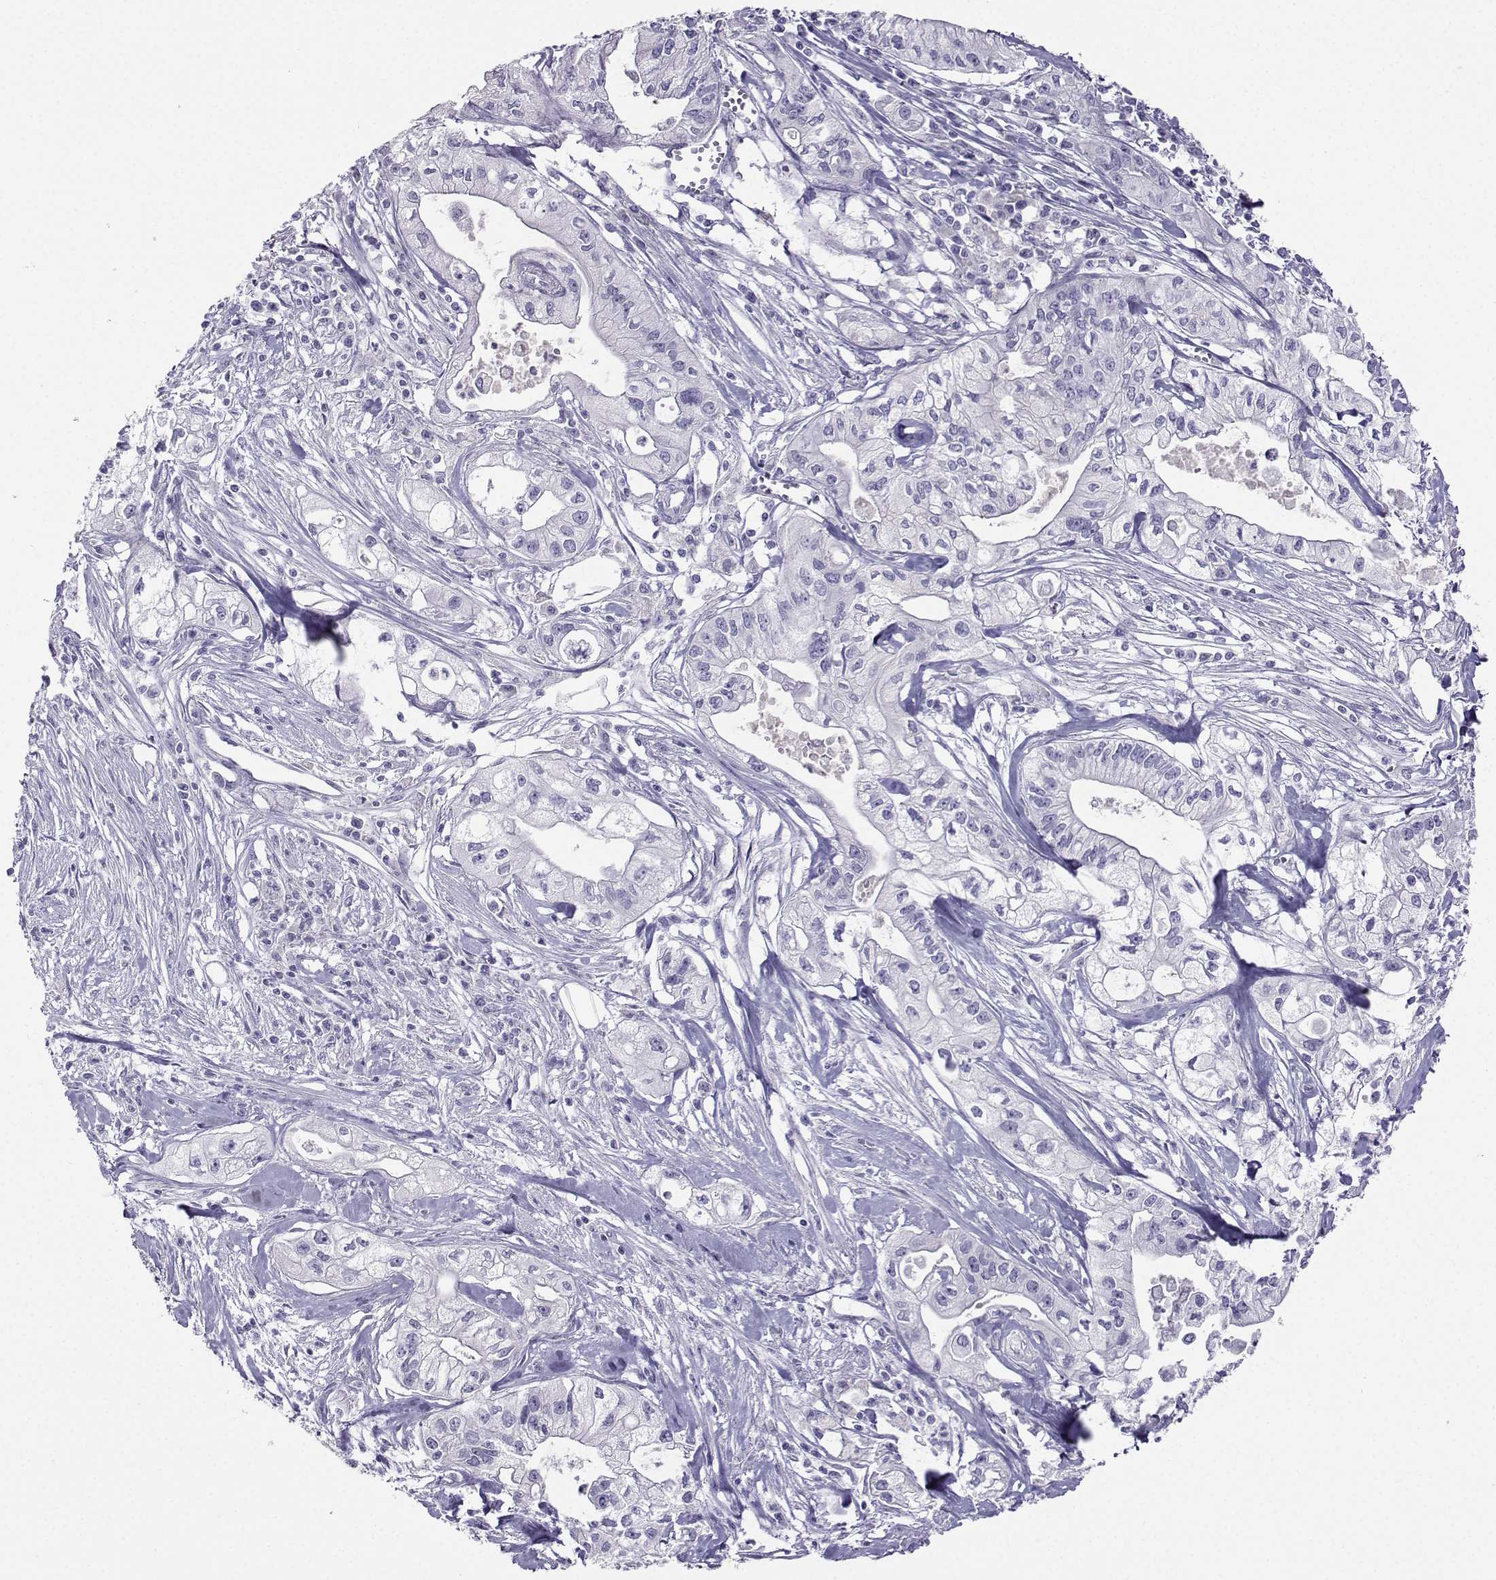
{"staining": {"intensity": "negative", "quantity": "none", "location": "none"}, "tissue": "pancreatic cancer", "cell_type": "Tumor cells", "image_type": "cancer", "snomed": [{"axis": "morphology", "description": "Adenocarcinoma, NOS"}, {"axis": "topography", "description": "Pancreas"}], "caption": "IHC micrograph of pancreatic cancer (adenocarcinoma) stained for a protein (brown), which demonstrates no positivity in tumor cells.", "gene": "FBXO24", "patient": {"sex": "male", "age": 70}}